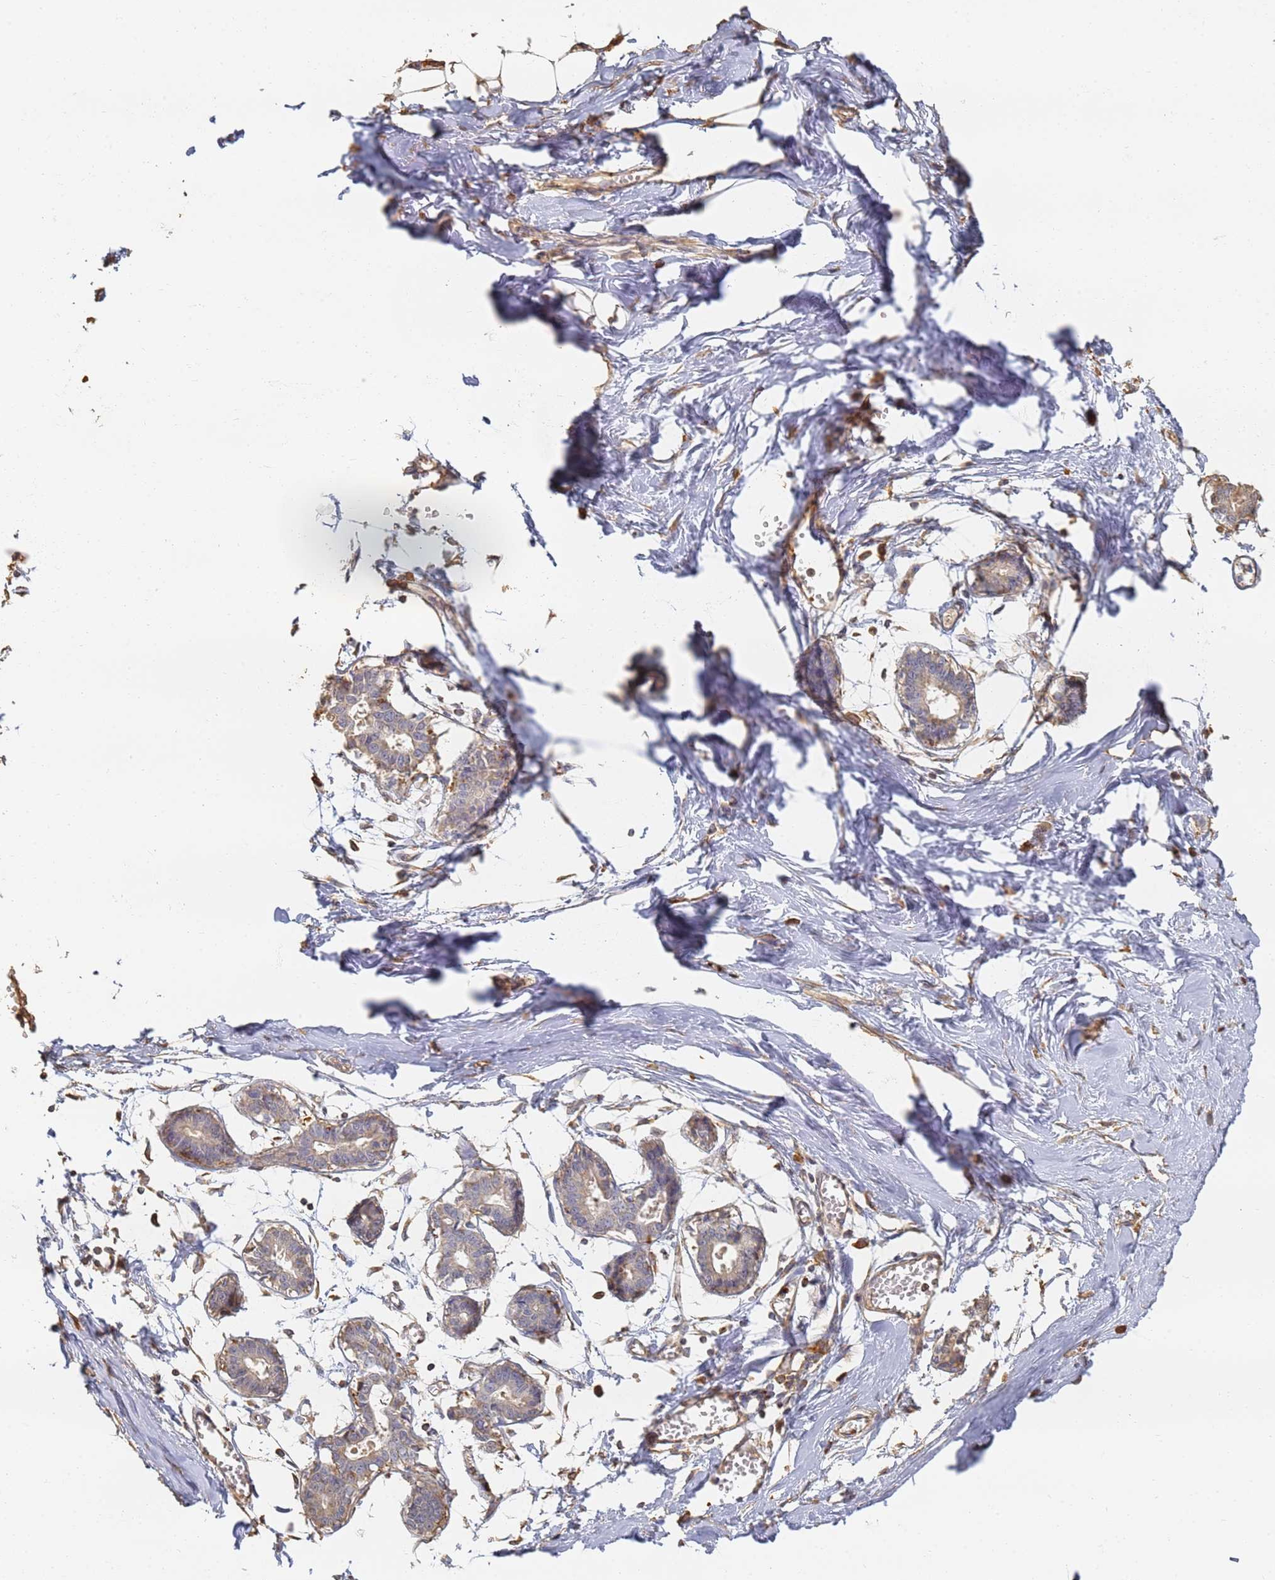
{"staining": {"intensity": "negative", "quantity": "none", "location": "none"}, "tissue": "breast", "cell_type": "Adipocytes", "image_type": "normal", "snomed": [{"axis": "morphology", "description": "Normal tissue, NOS"}, {"axis": "topography", "description": "Breast"}], "caption": "High power microscopy image of an IHC histopathology image of unremarkable breast, revealing no significant positivity in adipocytes. The staining was performed using DAB (3,3'-diaminobenzidine) to visualize the protein expression in brown, while the nuclei were stained in blue with hematoxylin (Magnification: 20x).", "gene": "BIN2", "patient": {"sex": "female", "age": 27}}